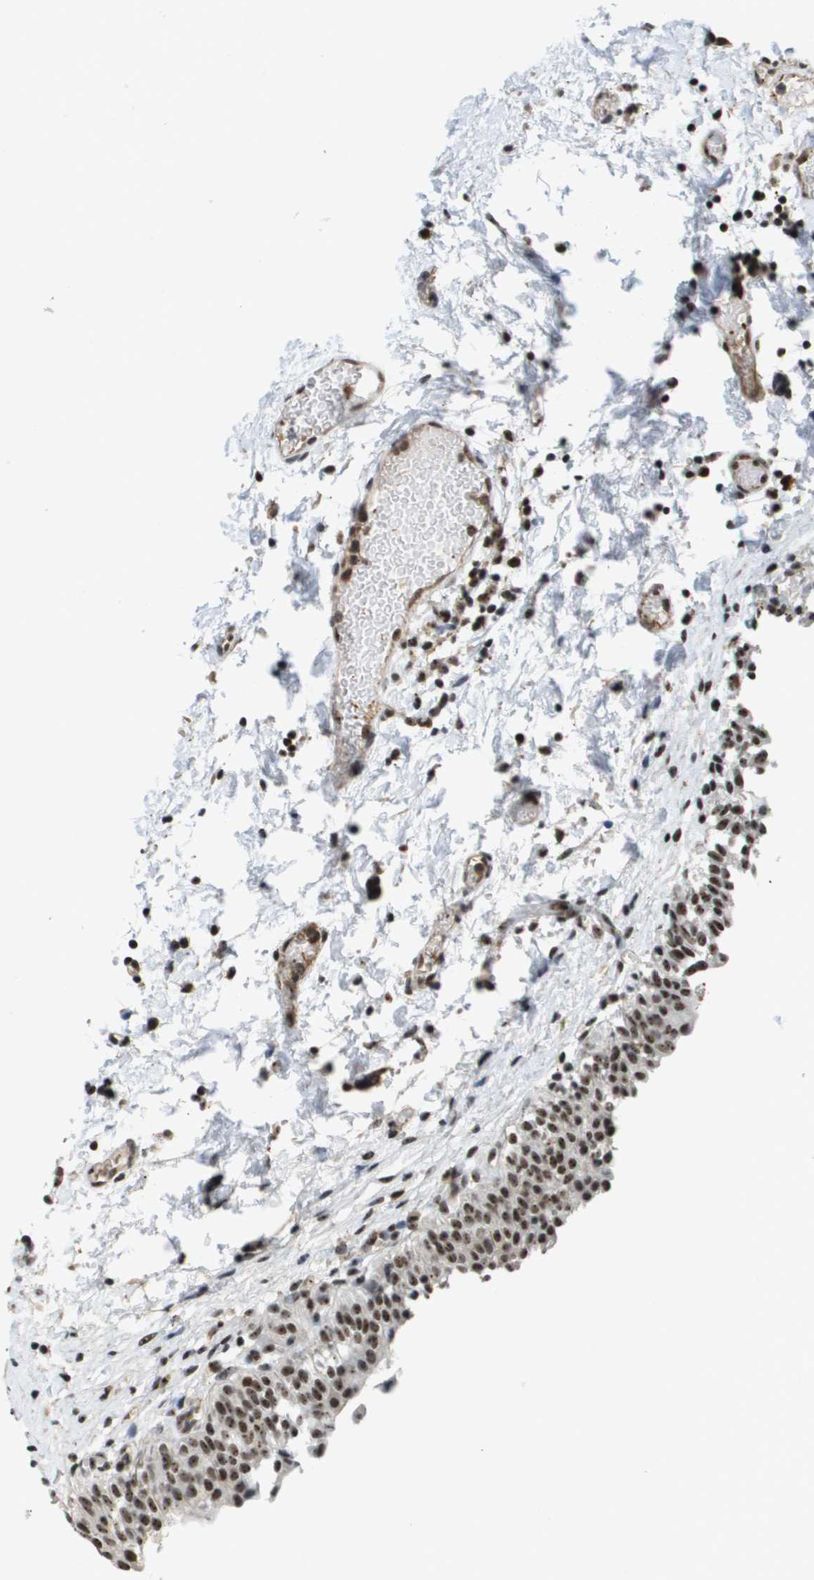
{"staining": {"intensity": "strong", "quantity": ">75%", "location": "nuclear"}, "tissue": "urinary bladder", "cell_type": "Urothelial cells", "image_type": "normal", "snomed": [{"axis": "morphology", "description": "Normal tissue, NOS"}, {"axis": "topography", "description": "Urinary bladder"}], "caption": "Urothelial cells demonstrate strong nuclear staining in about >75% of cells in unremarkable urinary bladder.", "gene": "EP400", "patient": {"sex": "male", "age": 55}}